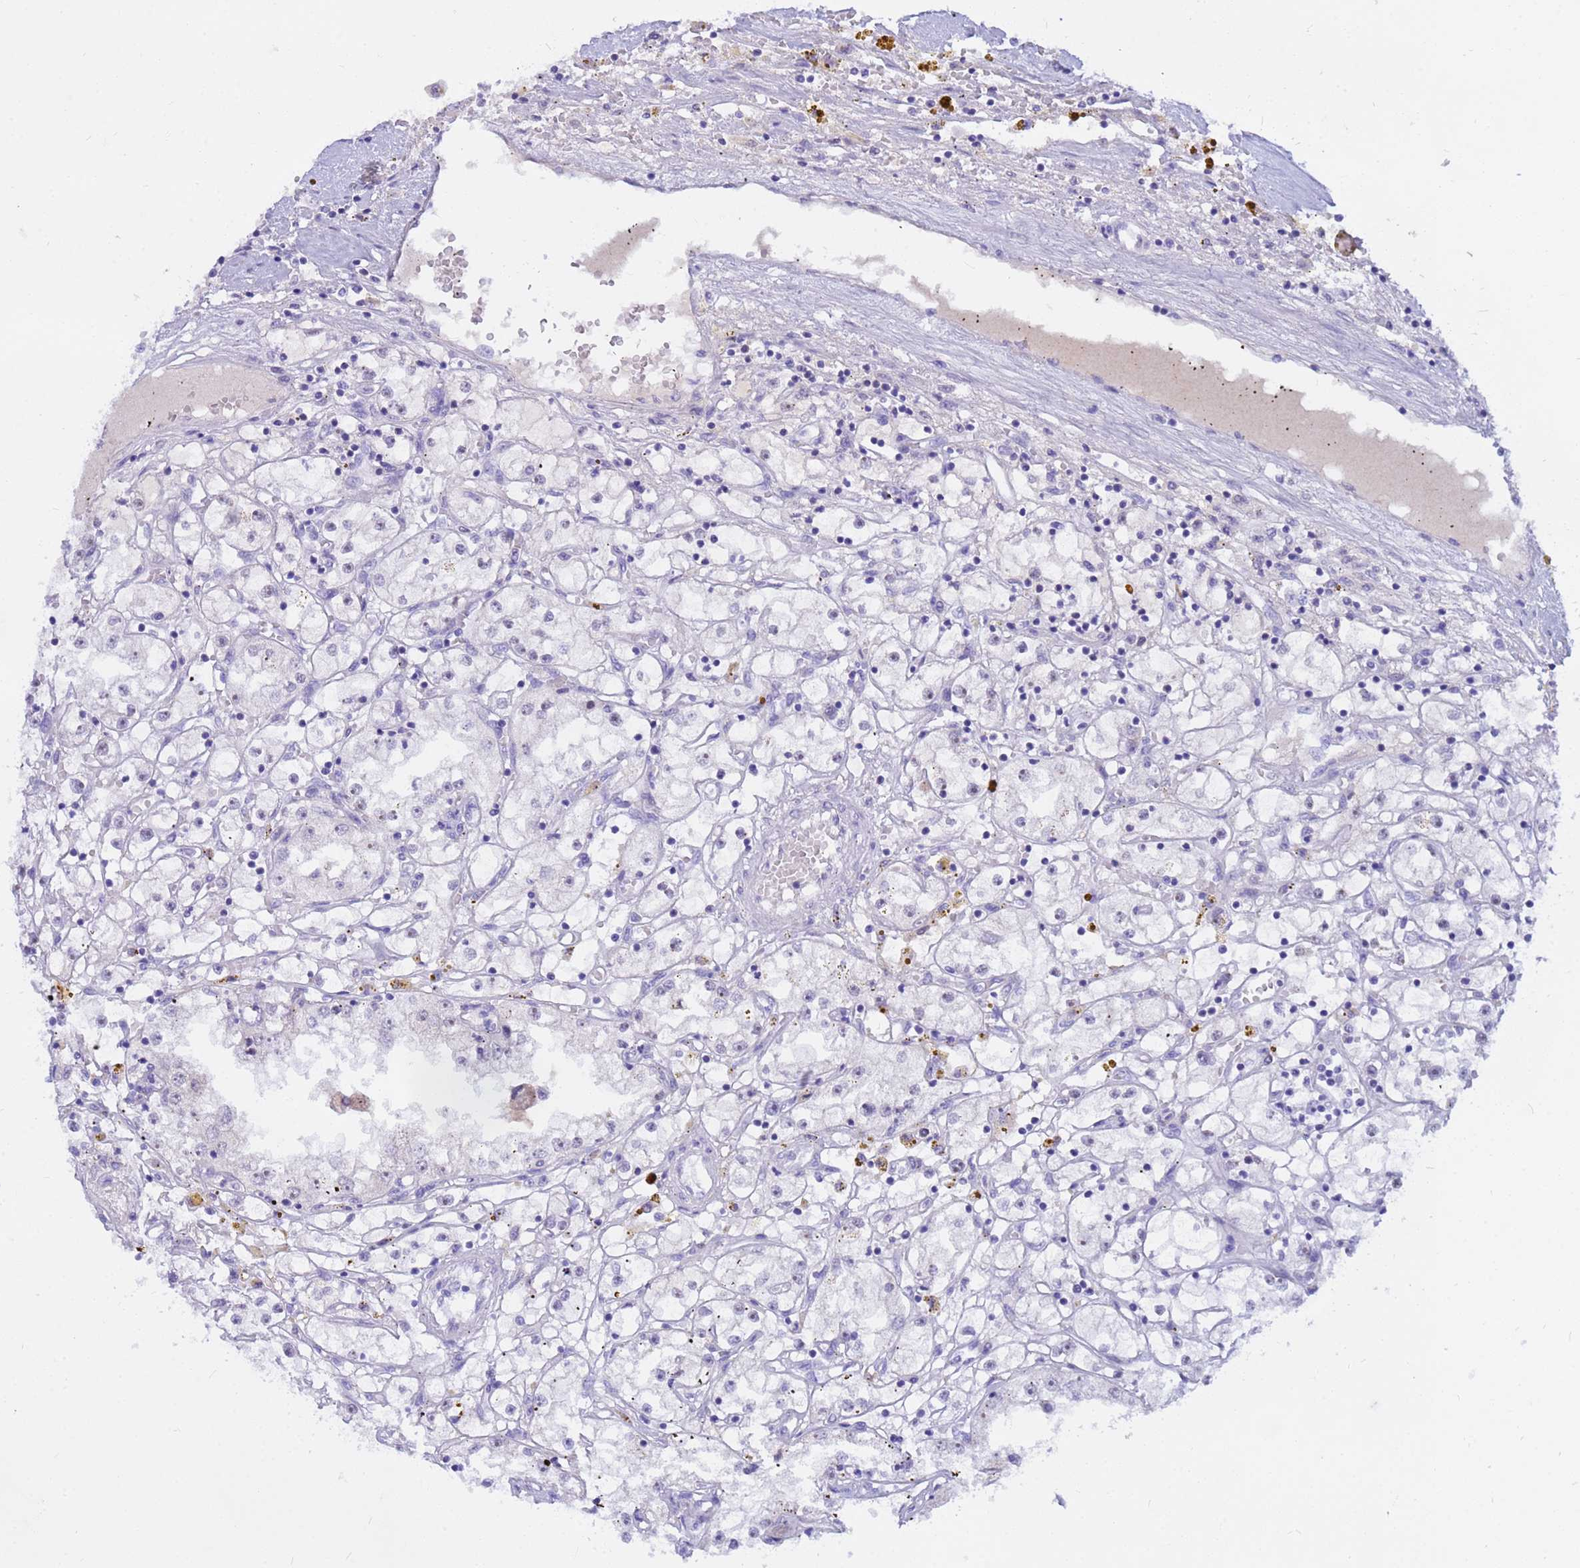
{"staining": {"intensity": "negative", "quantity": "none", "location": "none"}, "tissue": "renal cancer", "cell_type": "Tumor cells", "image_type": "cancer", "snomed": [{"axis": "morphology", "description": "Adenocarcinoma, NOS"}, {"axis": "topography", "description": "Kidney"}], "caption": "Tumor cells show no significant protein positivity in renal adenocarcinoma.", "gene": "DMRTC2", "patient": {"sex": "male", "age": 56}}